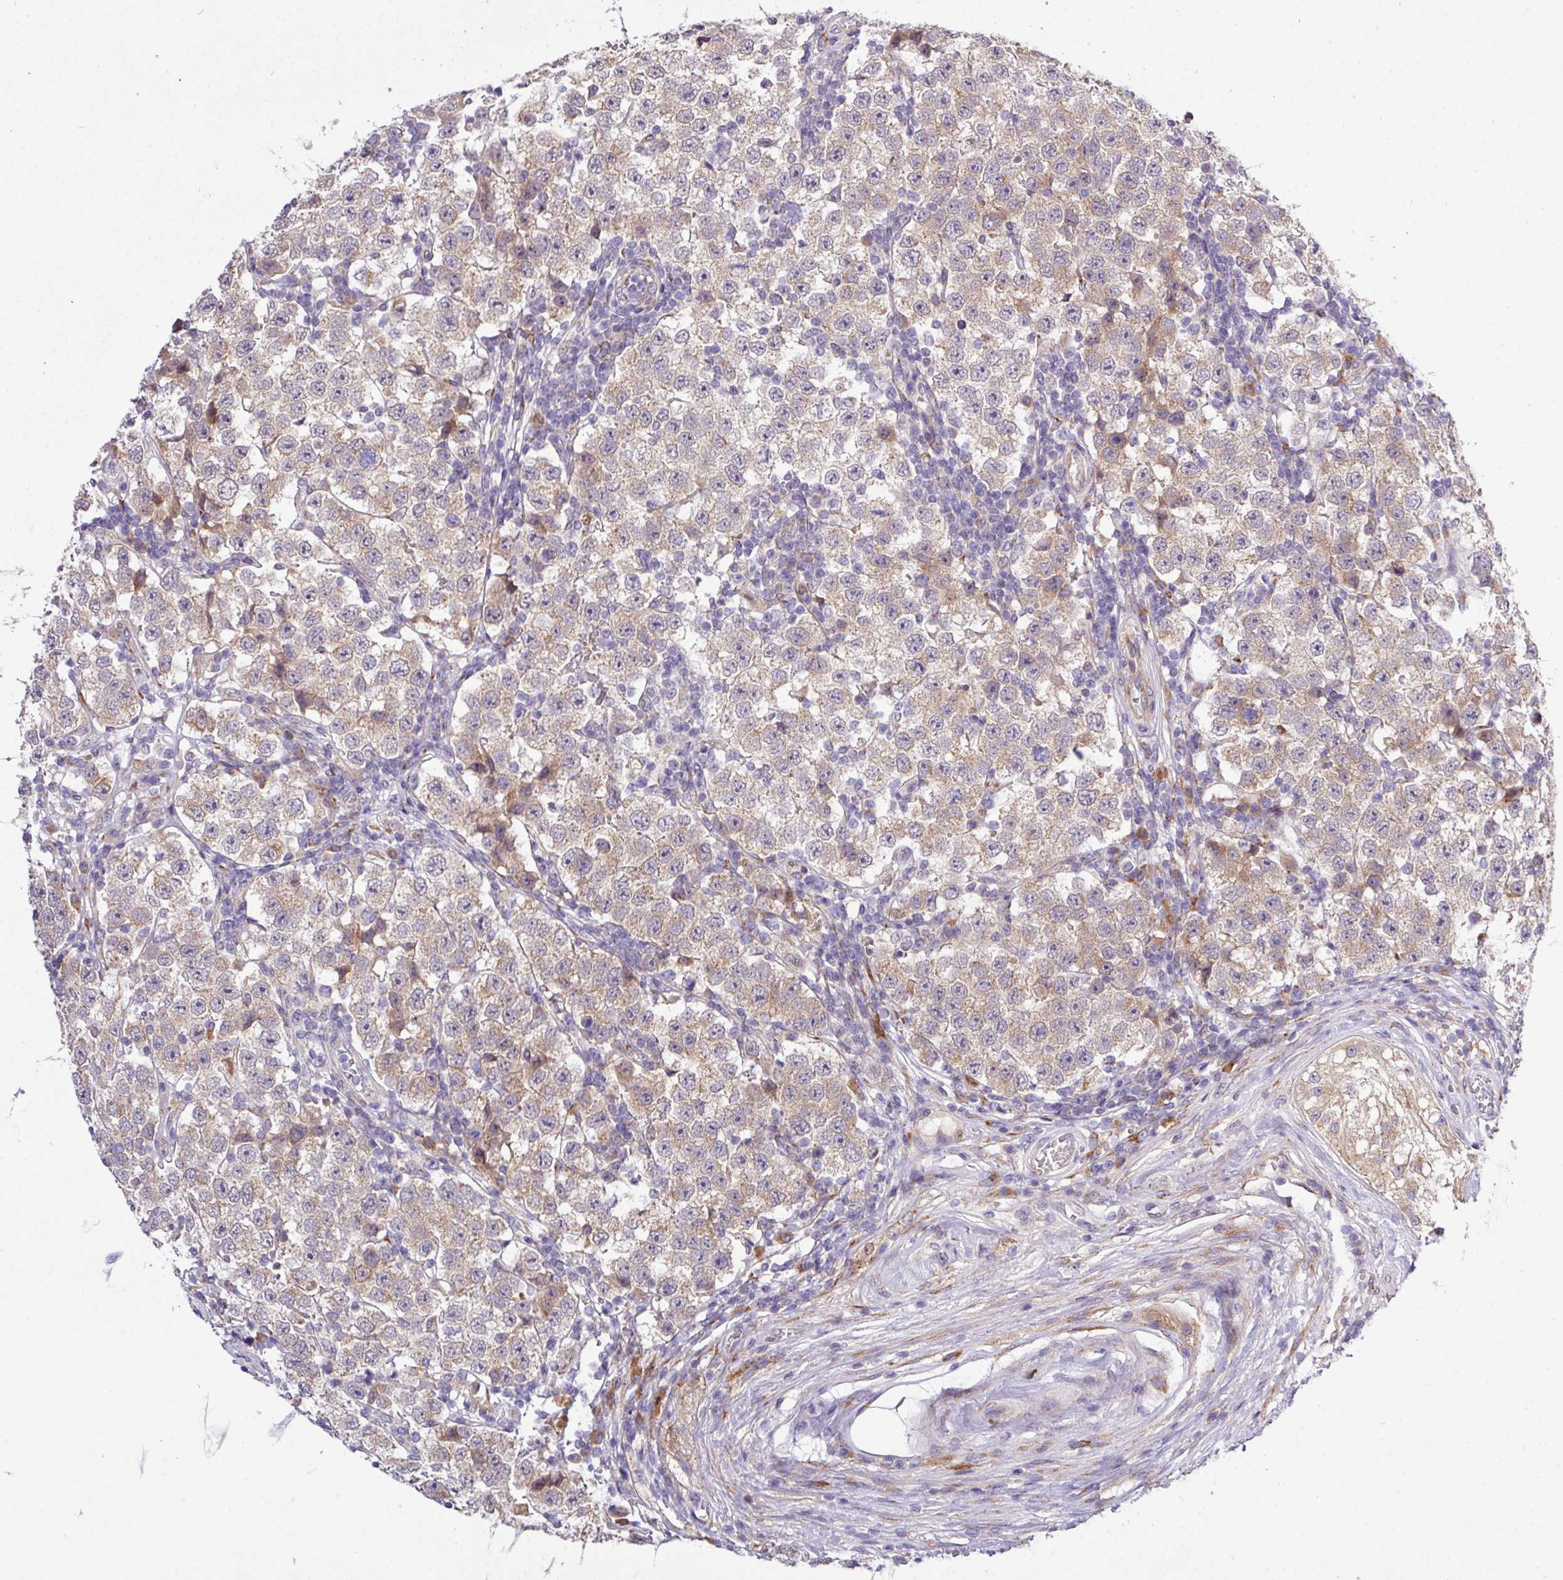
{"staining": {"intensity": "weak", "quantity": "25%-75%", "location": "cytoplasmic/membranous"}, "tissue": "testis cancer", "cell_type": "Tumor cells", "image_type": "cancer", "snomed": [{"axis": "morphology", "description": "Seminoma, NOS"}, {"axis": "topography", "description": "Testis"}], "caption": "Immunohistochemical staining of human testis seminoma demonstrates low levels of weak cytoplasmic/membranous positivity in about 25%-75% of tumor cells.", "gene": "TM2D2", "patient": {"sex": "male", "age": 34}}